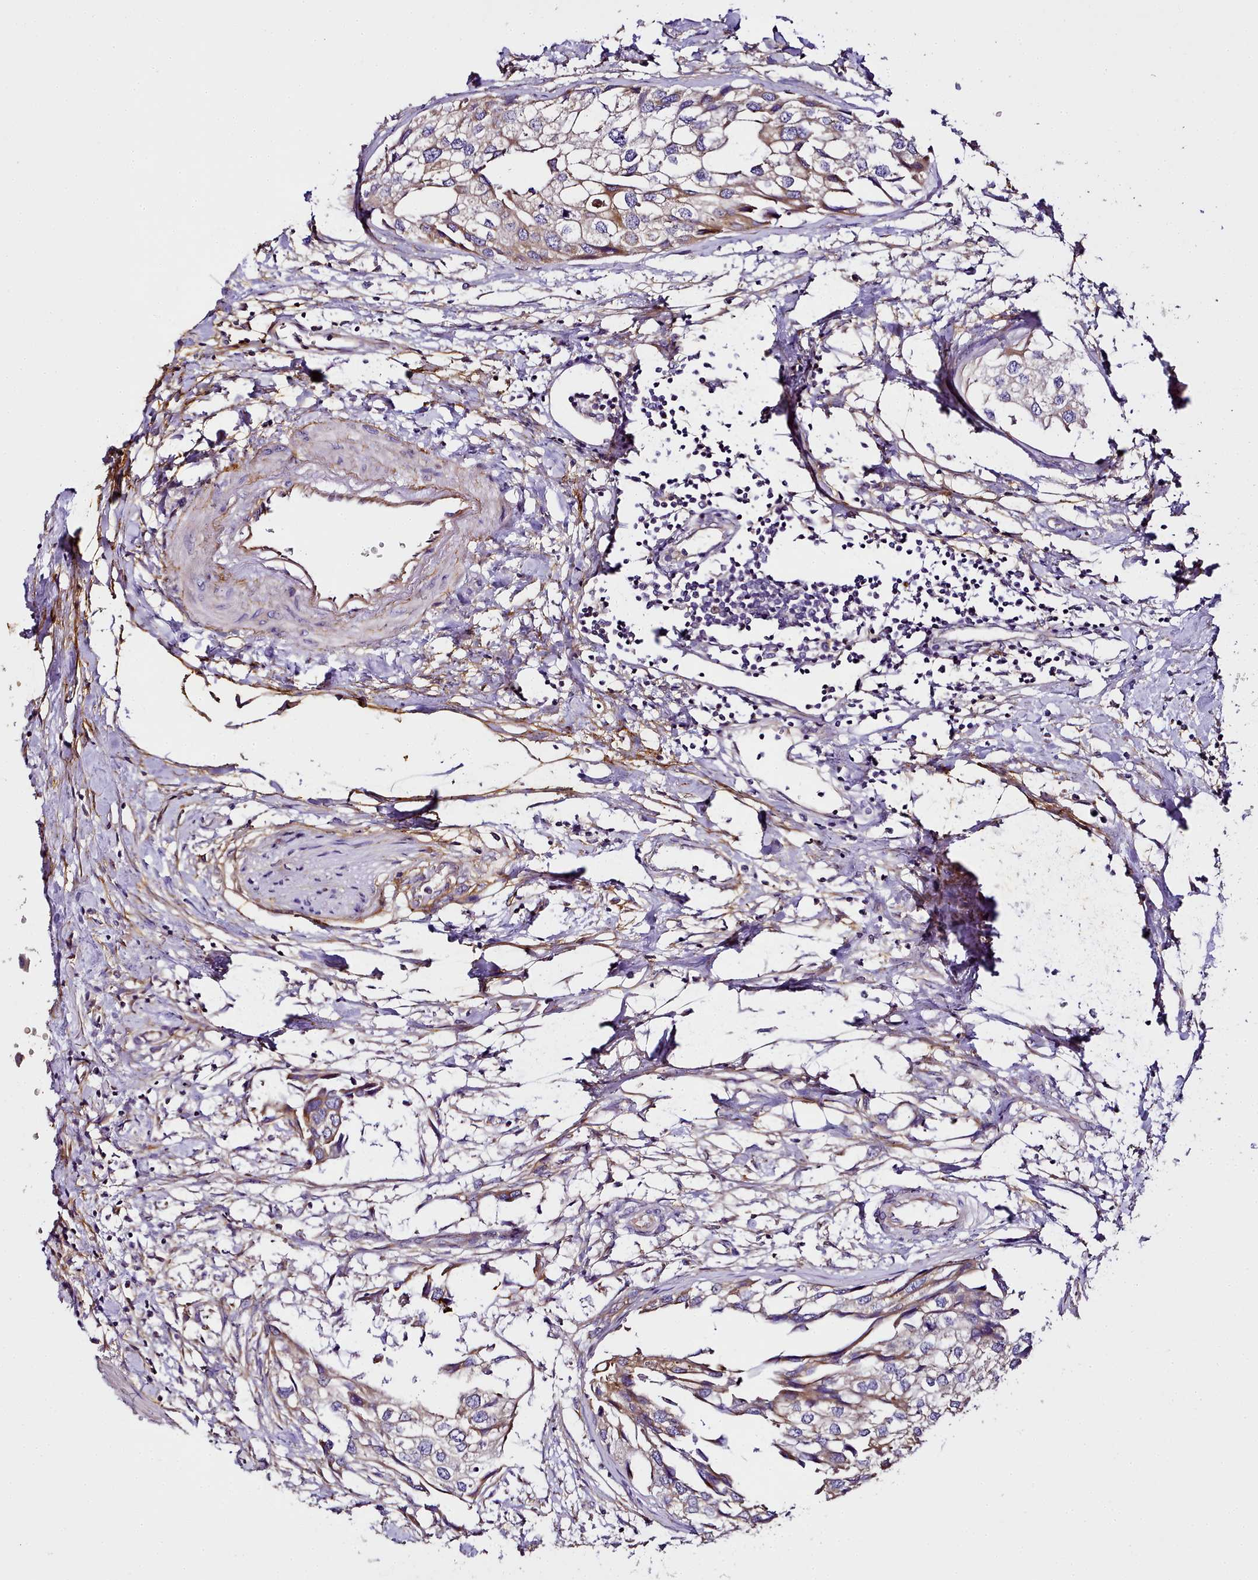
{"staining": {"intensity": "moderate", "quantity": "<25%", "location": "cytoplasmic/membranous"}, "tissue": "urothelial cancer", "cell_type": "Tumor cells", "image_type": "cancer", "snomed": [{"axis": "morphology", "description": "Urothelial carcinoma, High grade"}, {"axis": "topography", "description": "Urinary bladder"}], "caption": "Urothelial cancer stained with a brown dye displays moderate cytoplasmic/membranous positive expression in about <25% of tumor cells.", "gene": "NBPF1", "patient": {"sex": "male", "age": 64}}